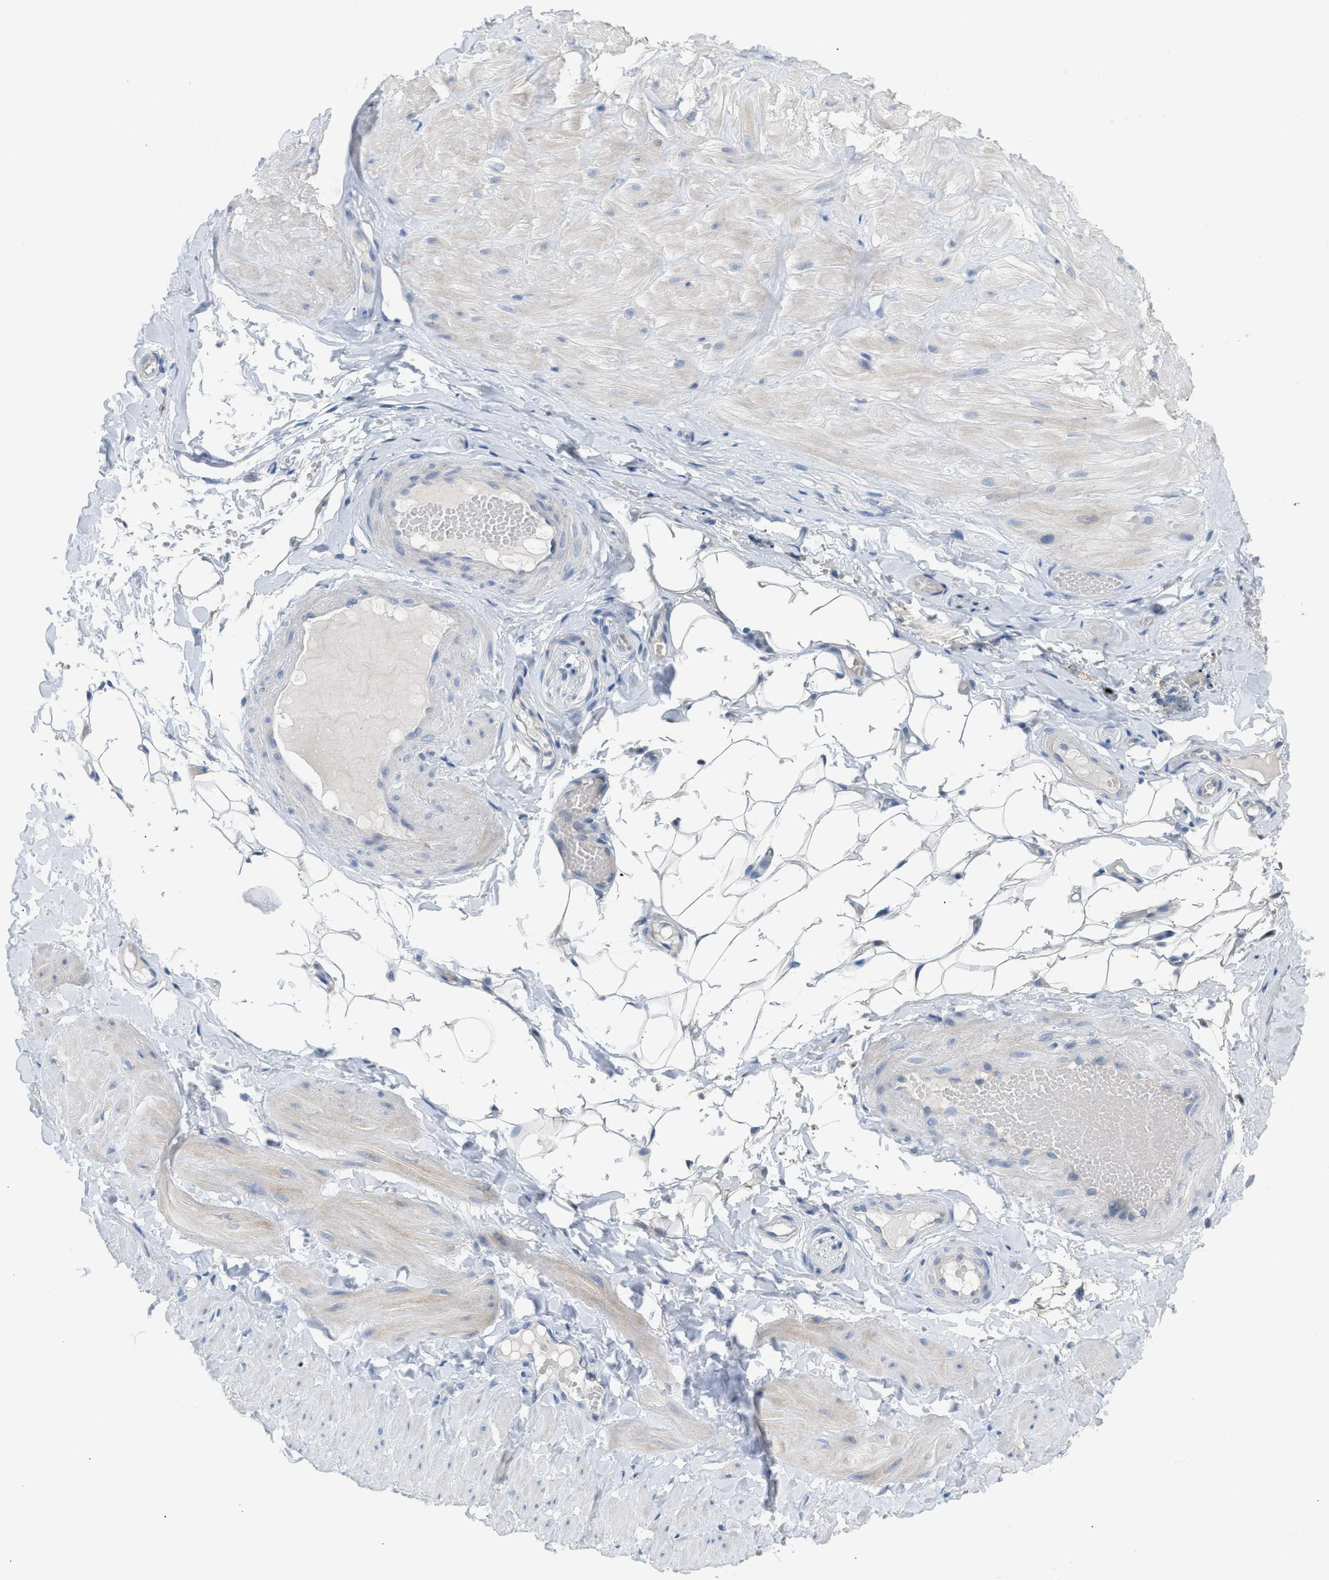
{"staining": {"intensity": "negative", "quantity": "none", "location": "none"}, "tissue": "adipose tissue", "cell_type": "Adipocytes", "image_type": "normal", "snomed": [{"axis": "morphology", "description": "Normal tissue, NOS"}, {"axis": "topography", "description": "Adipose tissue"}, {"axis": "topography", "description": "Vascular tissue"}, {"axis": "topography", "description": "Peripheral nerve tissue"}], "caption": "An immunohistochemistry (IHC) micrograph of benign adipose tissue is shown. There is no staining in adipocytes of adipose tissue.", "gene": "ERBB2", "patient": {"sex": "male", "age": 25}}